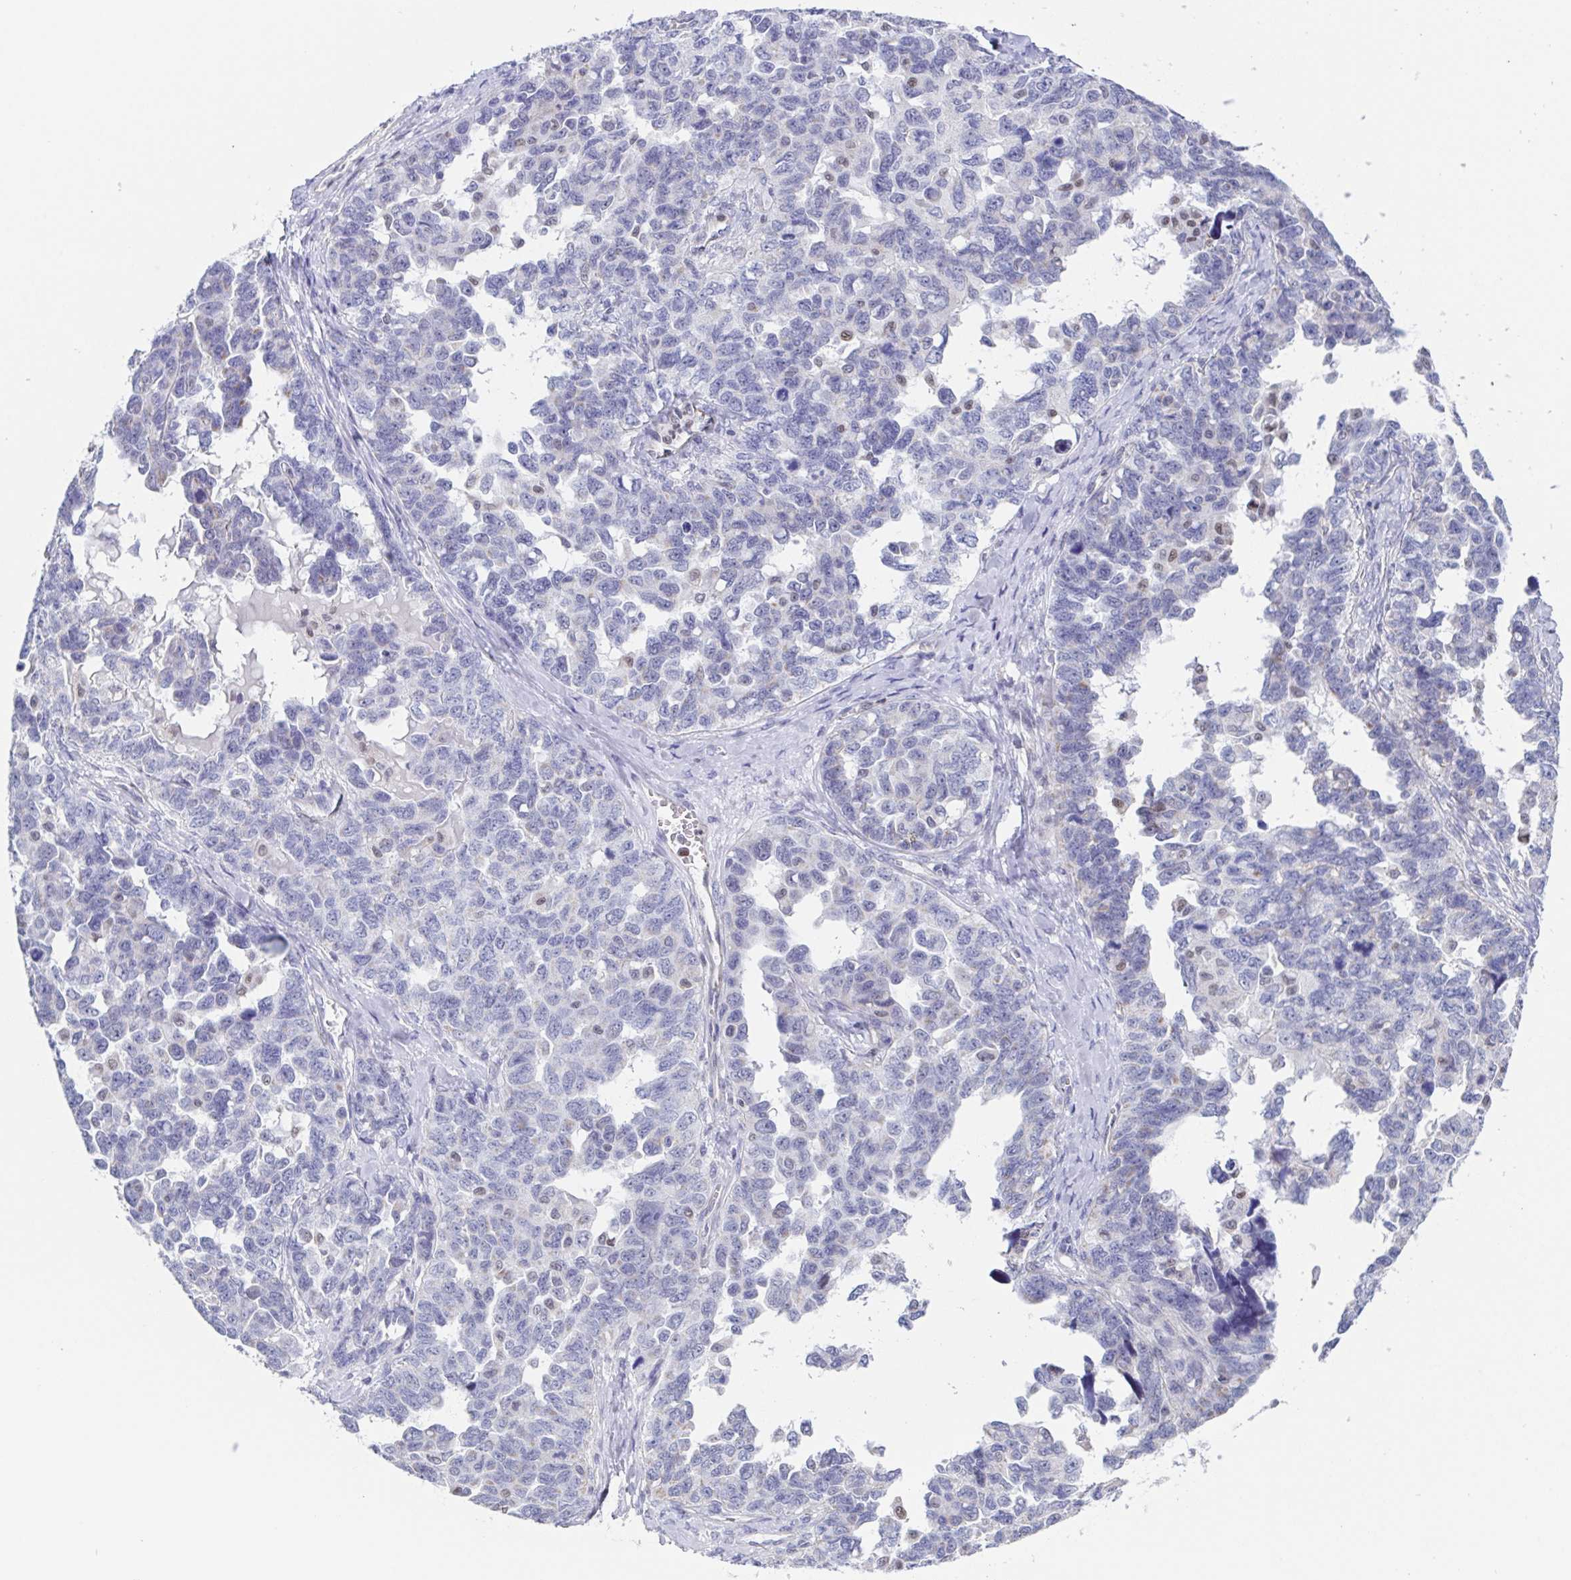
{"staining": {"intensity": "negative", "quantity": "none", "location": "none"}, "tissue": "ovarian cancer", "cell_type": "Tumor cells", "image_type": "cancer", "snomed": [{"axis": "morphology", "description": "Cystadenocarcinoma, serous, NOS"}, {"axis": "topography", "description": "Ovary"}], "caption": "This is an immunohistochemistry micrograph of ovarian cancer (serous cystadenocarcinoma). There is no positivity in tumor cells.", "gene": "PBOV1", "patient": {"sex": "female", "age": 69}}